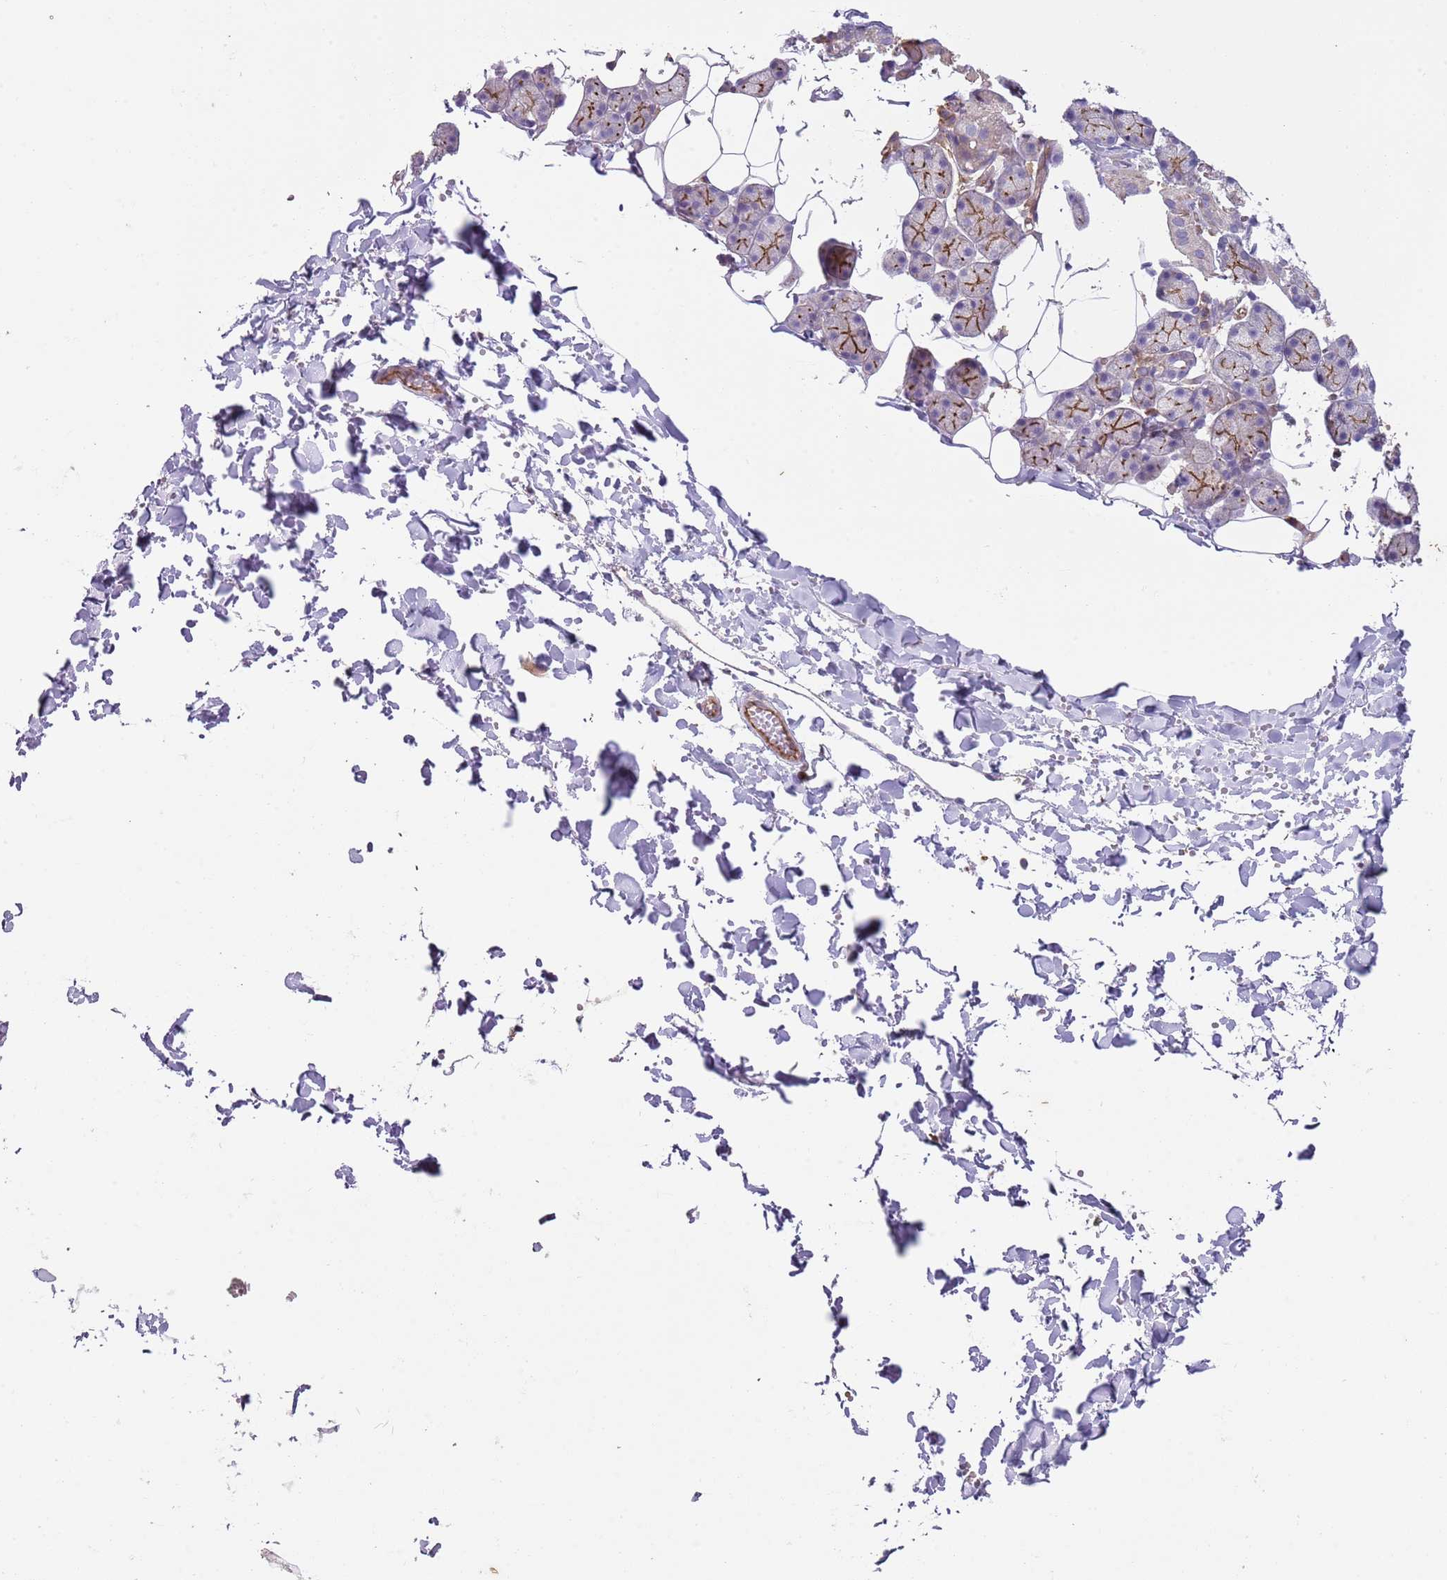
{"staining": {"intensity": "moderate", "quantity": "25%-75%", "location": "cytoplasmic/membranous"}, "tissue": "salivary gland", "cell_type": "Glandular cells", "image_type": "normal", "snomed": [{"axis": "morphology", "description": "Normal tissue, NOS"}, {"axis": "topography", "description": "Salivary gland"}], "caption": "Salivary gland stained with DAB (3,3'-diaminobenzidine) immunohistochemistry displays medium levels of moderate cytoplasmic/membranous staining in approximately 25%-75% of glandular cells.", "gene": "GNAI1", "patient": {"sex": "female", "age": 33}}